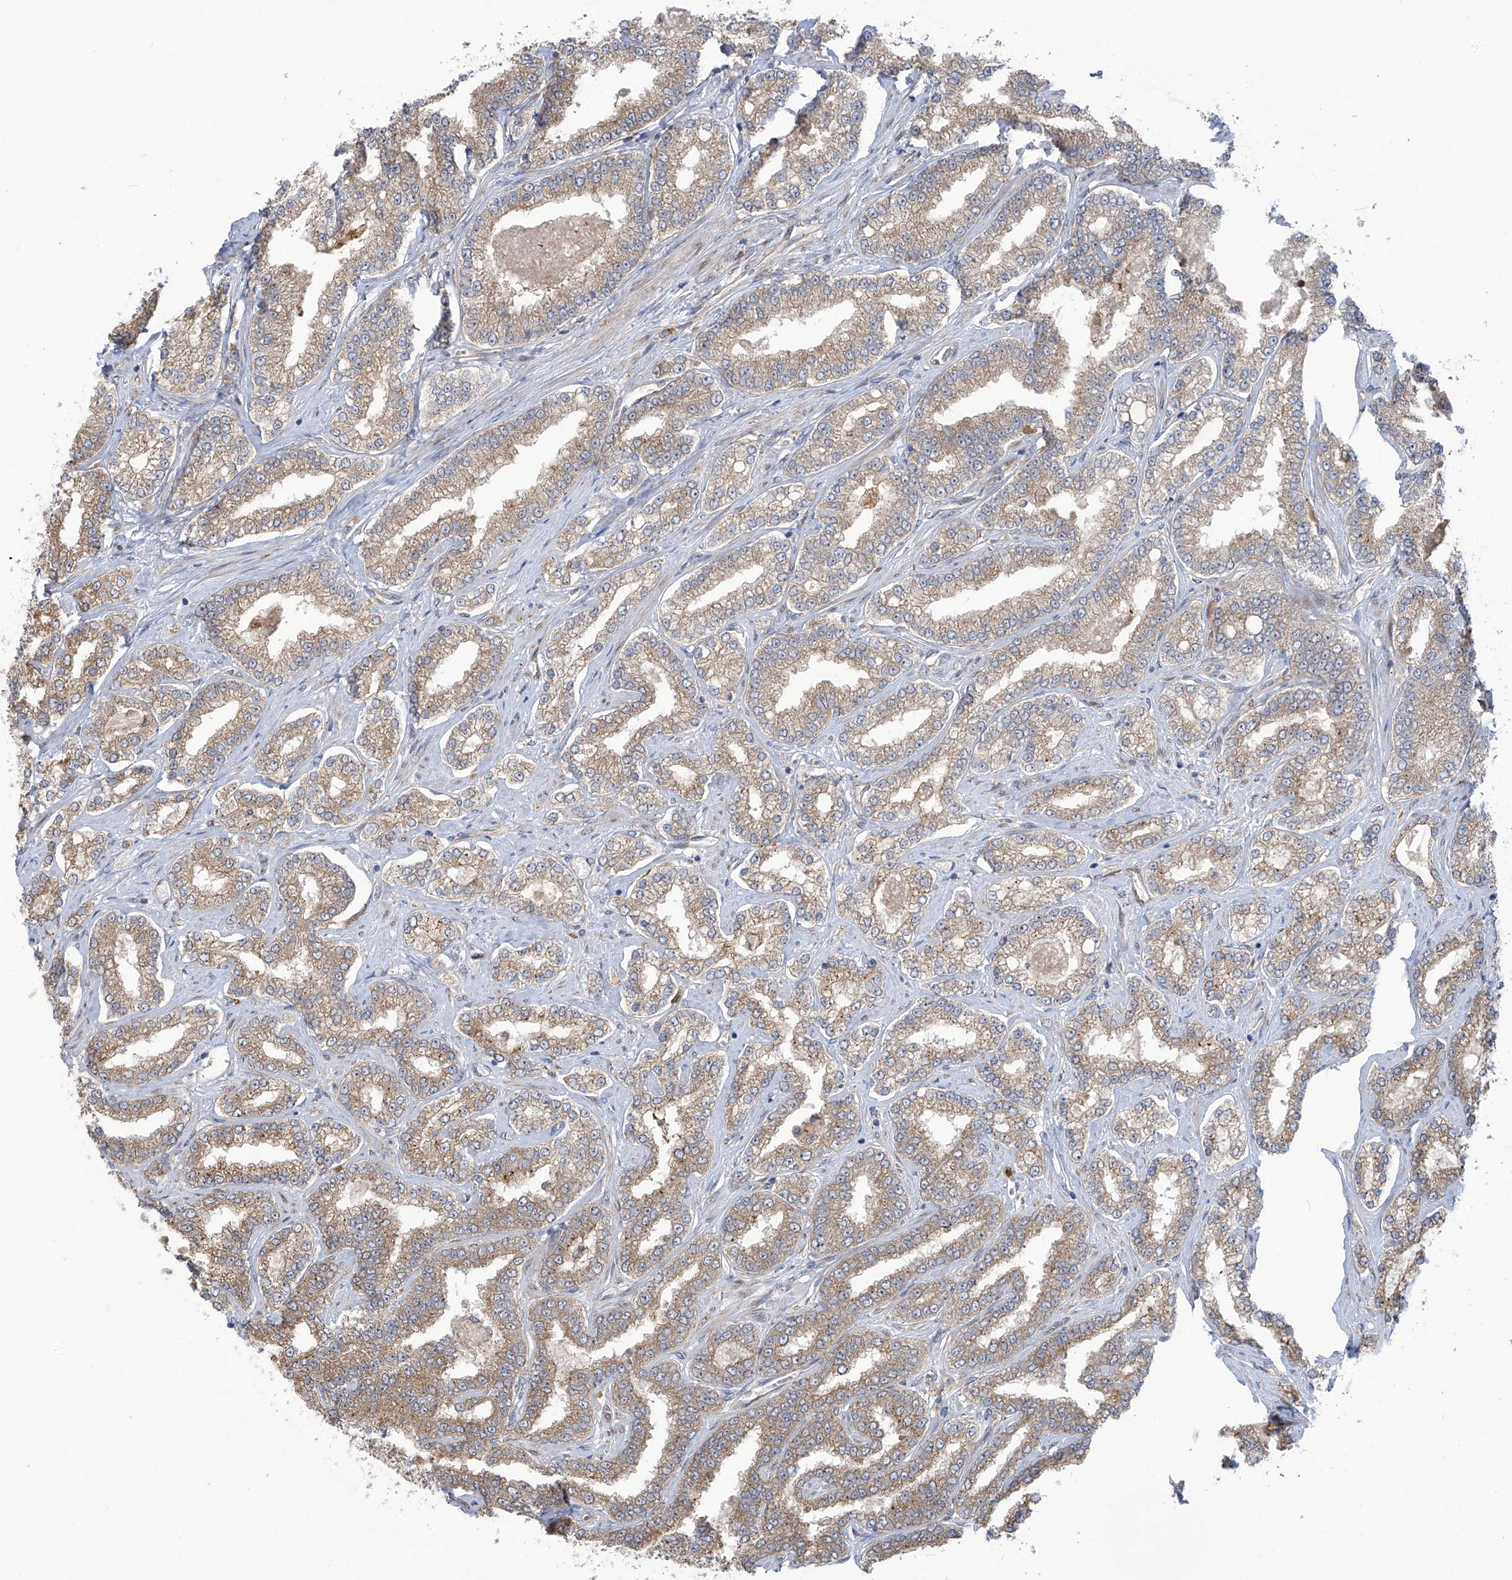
{"staining": {"intensity": "weak", "quantity": ">75%", "location": "cytoplasmic/membranous"}, "tissue": "prostate cancer", "cell_type": "Tumor cells", "image_type": "cancer", "snomed": [{"axis": "morphology", "description": "Normal tissue, NOS"}, {"axis": "morphology", "description": "Adenocarcinoma, High grade"}, {"axis": "topography", "description": "Prostate"}], "caption": "High-grade adenocarcinoma (prostate) tissue exhibits weak cytoplasmic/membranous staining in approximately >75% of tumor cells", "gene": "KIAA1522", "patient": {"sex": "male", "age": 83}}